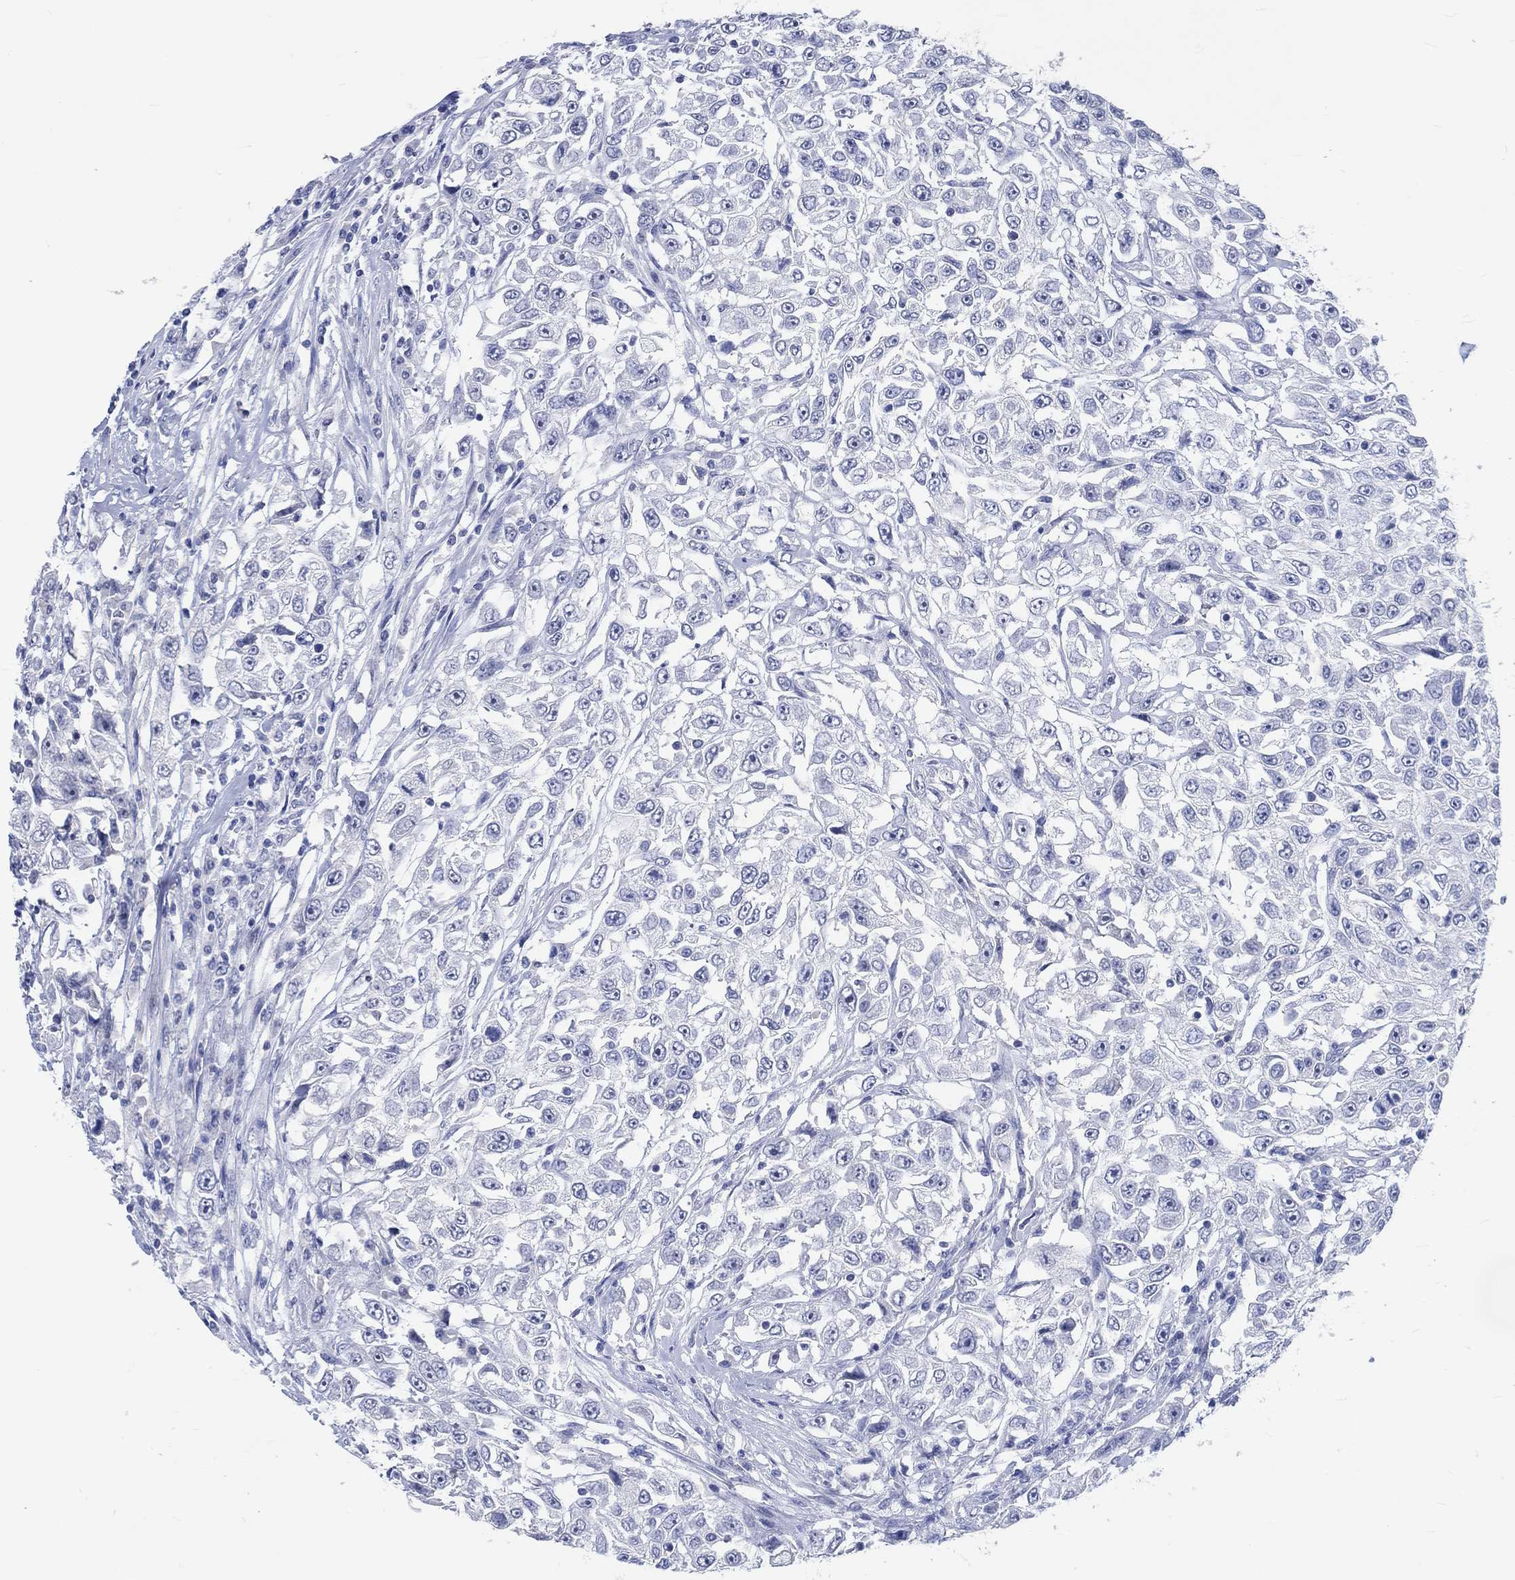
{"staining": {"intensity": "negative", "quantity": "none", "location": "none"}, "tissue": "urothelial cancer", "cell_type": "Tumor cells", "image_type": "cancer", "snomed": [{"axis": "morphology", "description": "Urothelial carcinoma, High grade"}, {"axis": "topography", "description": "Urinary bladder"}], "caption": "The histopathology image demonstrates no staining of tumor cells in high-grade urothelial carcinoma.", "gene": "C4orf47", "patient": {"sex": "female", "age": 56}}